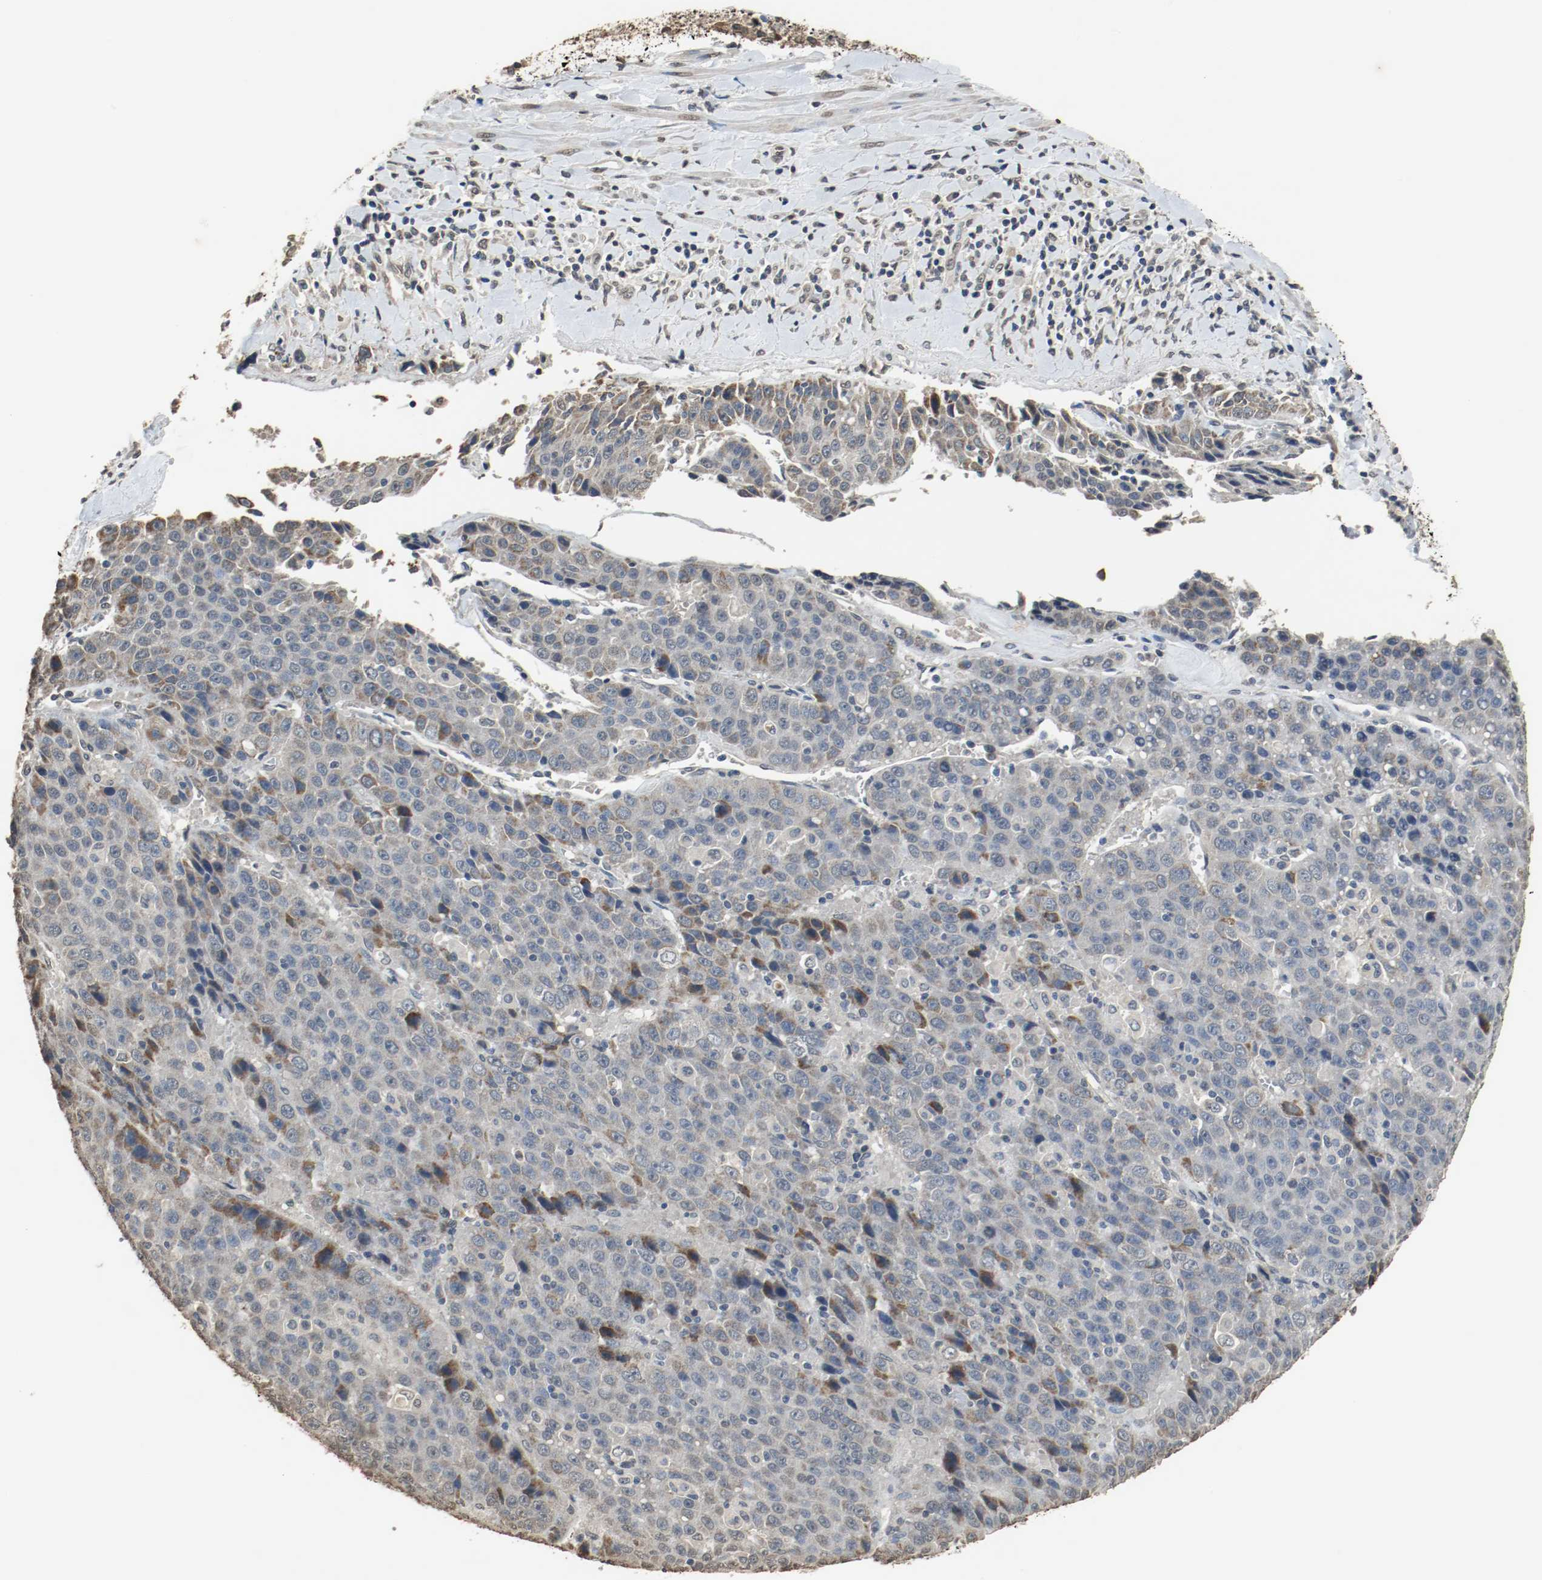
{"staining": {"intensity": "weak", "quantity": "<25%", "location": "cytoplasmic/membranous"}, "tissue": "liver cancer", "cell_type": "Tumor cells", "image_type": "cancer", "snomed": [{"axis": "morphology", "description": "Carcinoma, Hepatocellular, NOS"}, {"axis": "topography", "description": "Liver"}], "caption": "A micrograph of hepatocellular carcinoma (liver) stained for a protein displays no brown staining in tumor cells.", "gene": "RTN4", "patient": {"sex": "female", "age": 53}}